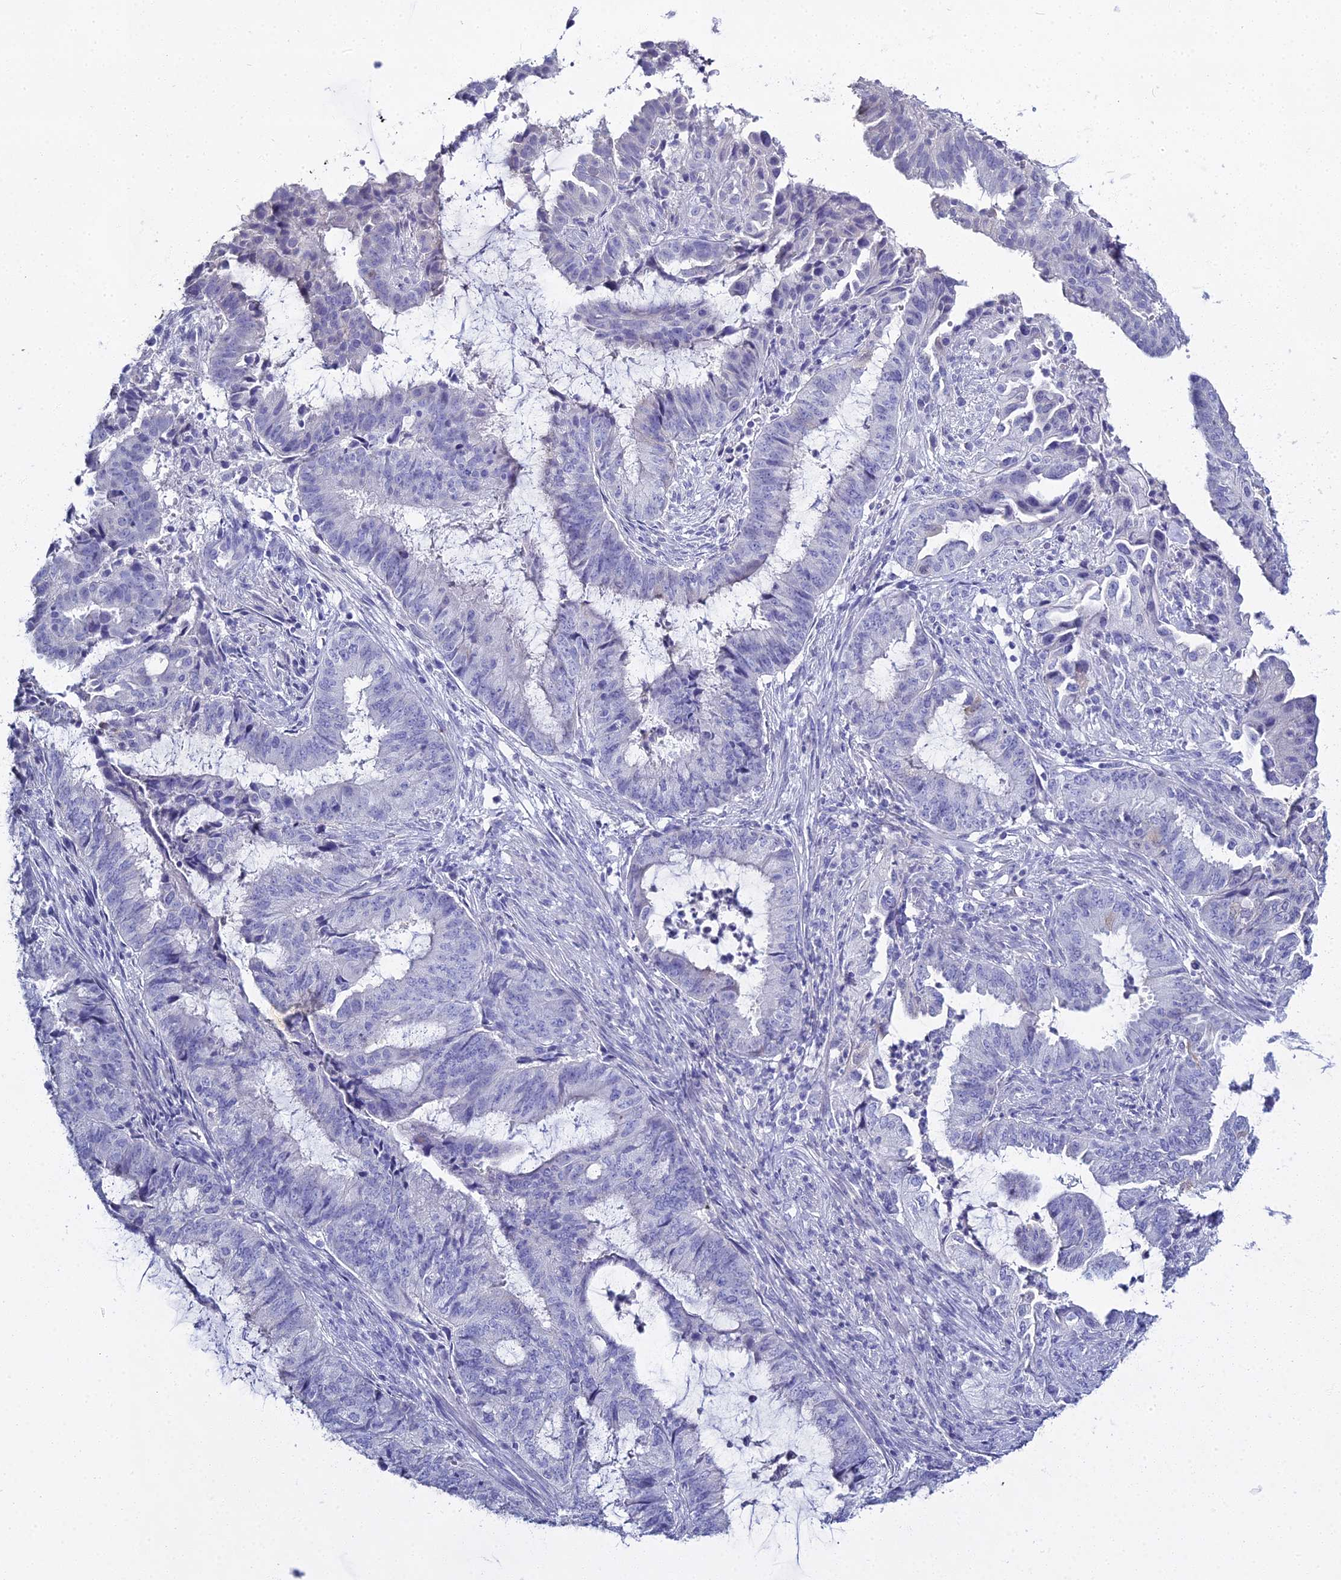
{"staining": {"intensity": "negative", "quantity": "none", "location": "none"}, "tissue": "endometrial cancer", "cell_type": "Tumor cells", "image_type": "cancer", "snomed": [{"axis": "morphology", "description": "Adenocarcinoma, NOS"}, {"axis": "topography", "description": "Endometrium"}], "caption": "Immunohistochemistry of endometrial cancer reveals no positivity in tumor cells.", "gene": "S100A7", "patient": {"sex": "female", "age": 51}}